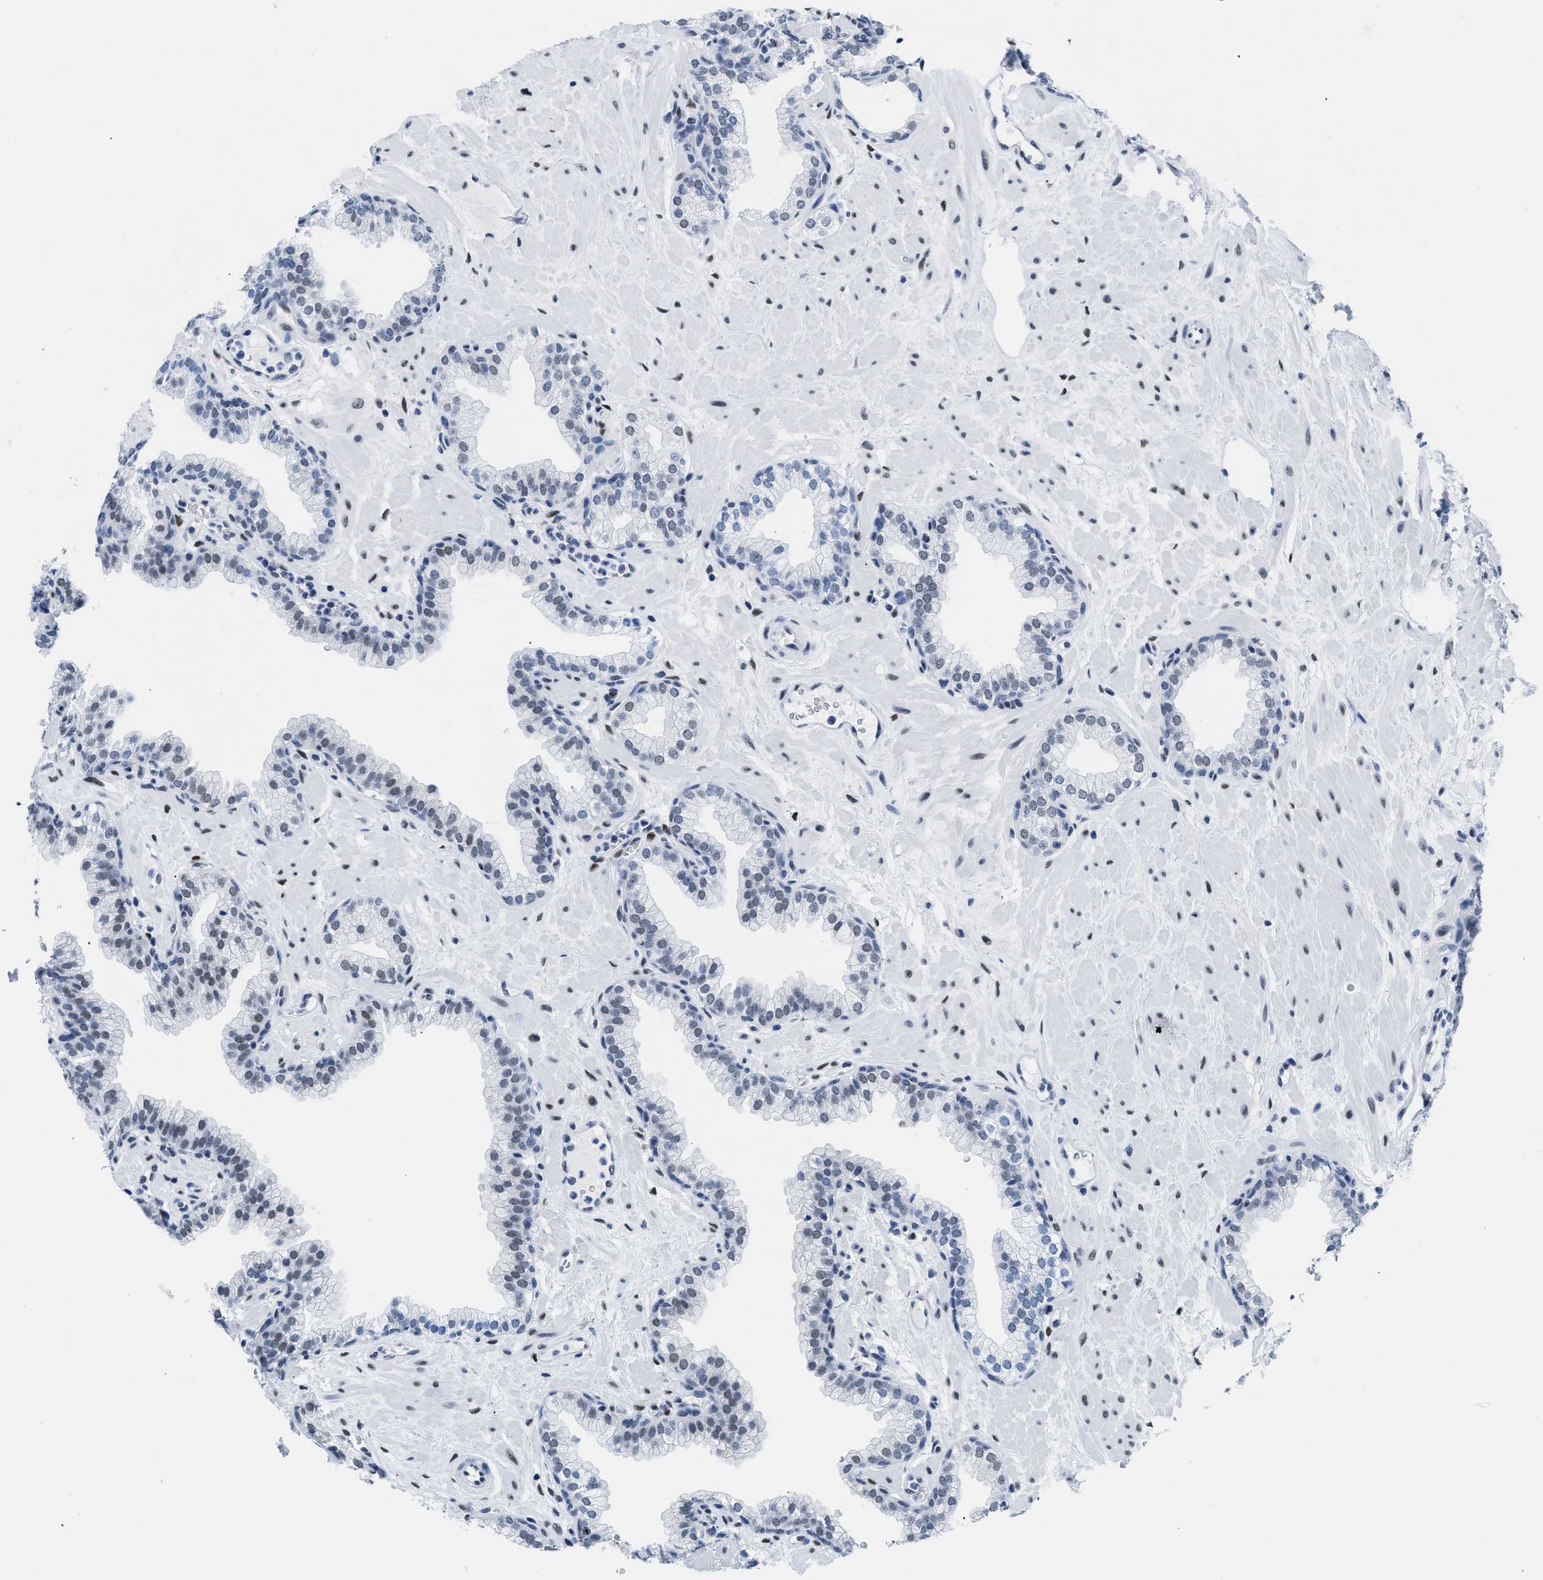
{"staining": {"intensity": "weak", "quantity": "<25%", "location": "nuclear"}, "tissue": "prostate", "cell_type": "Glandular cells", "image_type": "normal", "snomed": [{"axis": "morphology", "description": "Normal tissue, NOS"}, {"axis": "morphology", "description": "Urothelial carcinoma, Low grade"}, {"axis": "topography", "description": "Urinary bladder"}, {"axis": "topography", "description": "Prostate"}], "caption": "High magnification brightfield microscopy of unremarkable prostate stained with DAB (brown) and counterstained with hematoxylin (blue): glandular cells show no significant expression. (DAB (3,3'-diaminobenzidine) immunohistochemistry visualized using brightfield microscopy, high magnification).", "gene": "CTBP1", "patient": {"sex": "male", "age": 60}}